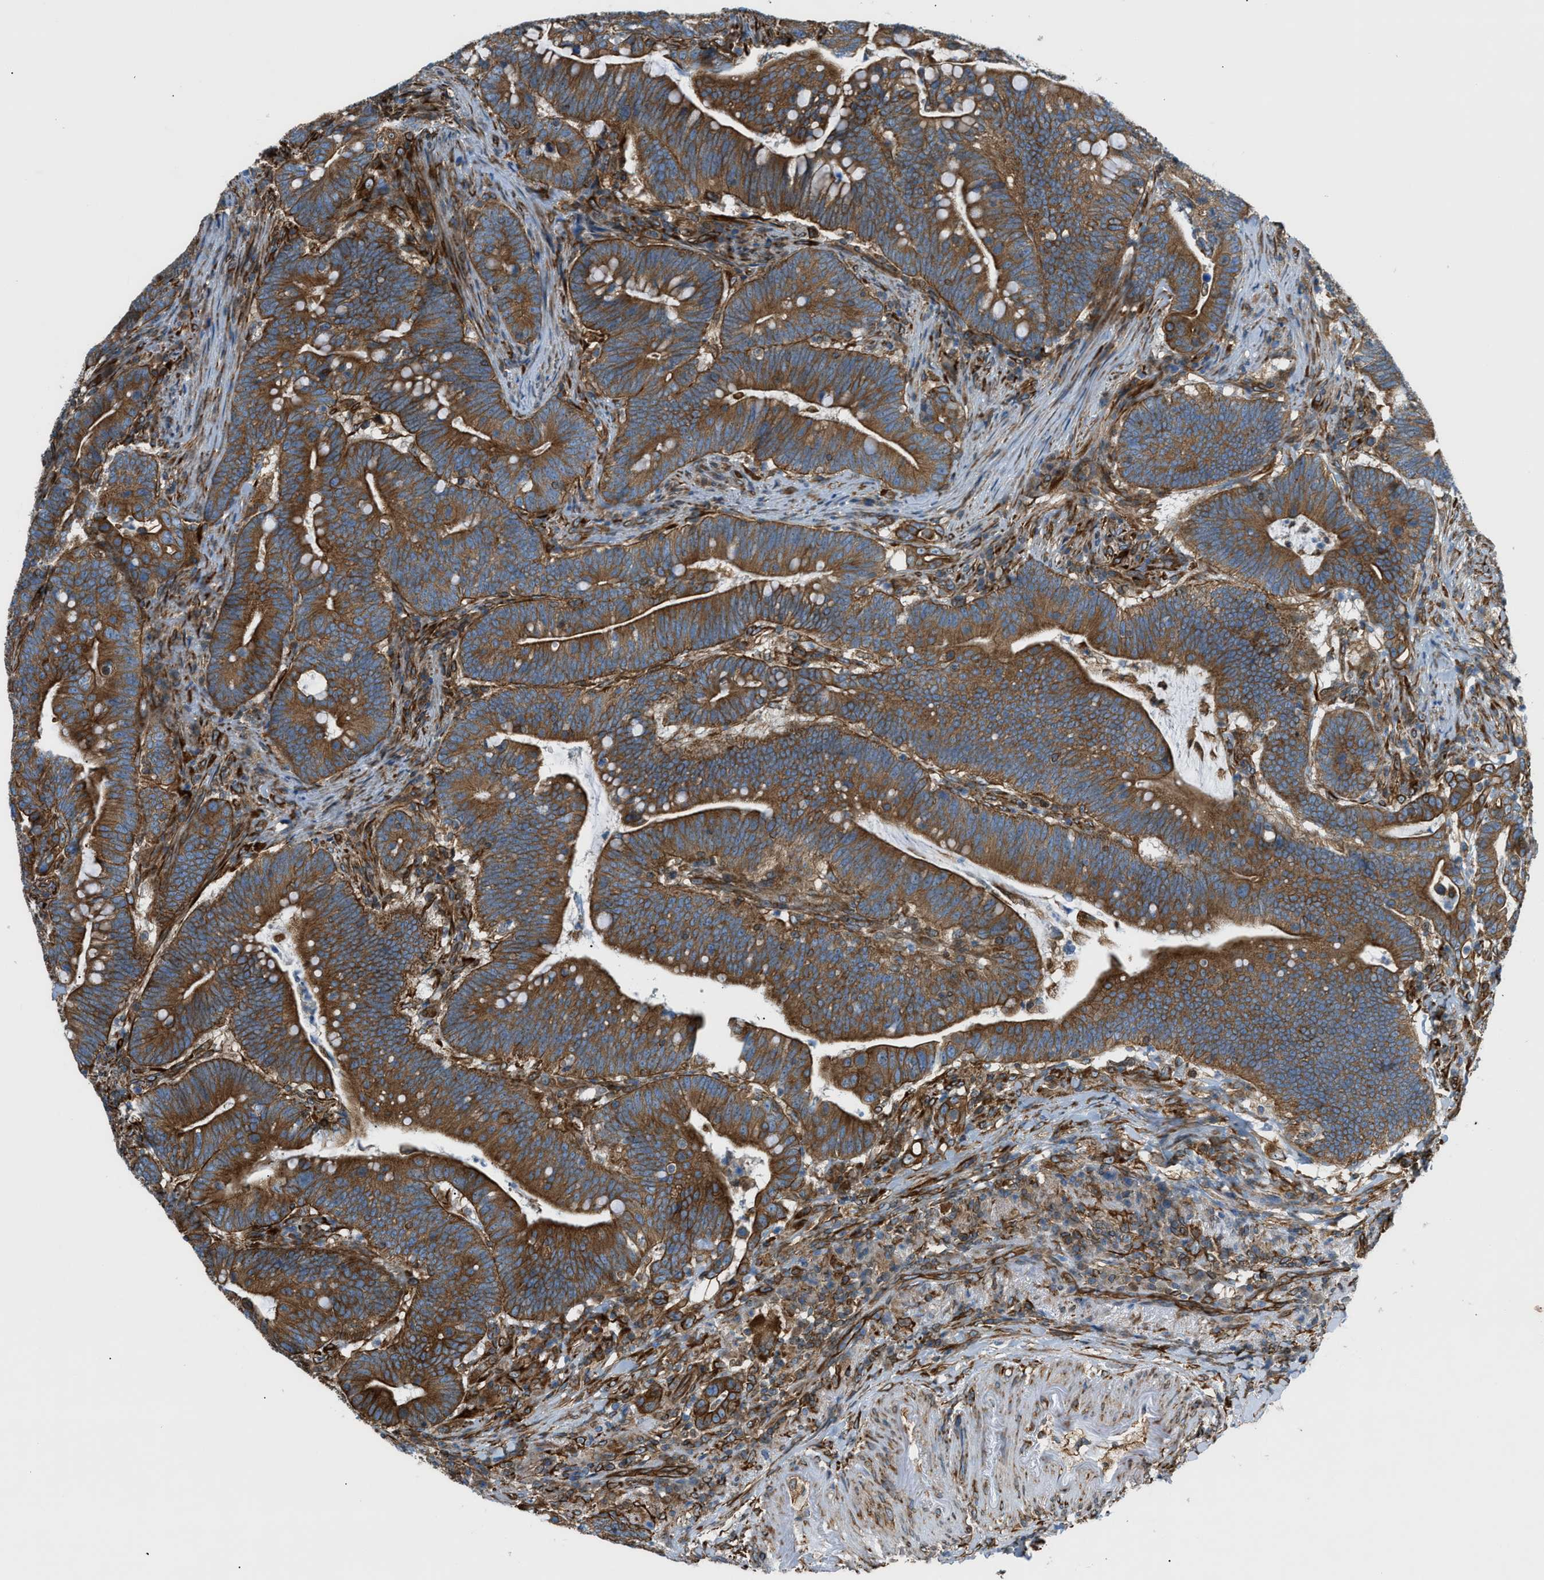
{"staining": {"intensity": "strong", "quantity": ">75%", "location": "cytoplasmic/membranous"}, "tissue": "colorectal cancer", "cell_type": "Tumor cells", "image_type": "cancer", "snomed": [{"axis": "morphology", "description": "Normal tissue, NOS"}, {"axis": "morphology", "description": "Adenocarcinoma, NOS"}, {"axis": "topography", "description": "Colon"}], "caption": "The photomicrograph displays immunohistochemical staining of colorectal cancer. There is strong cytoplasmic/membranous staining is present in about >75% of tumor cells.", "gene": "DMAC1", "patient": {"sex": "female", "age": 66}}